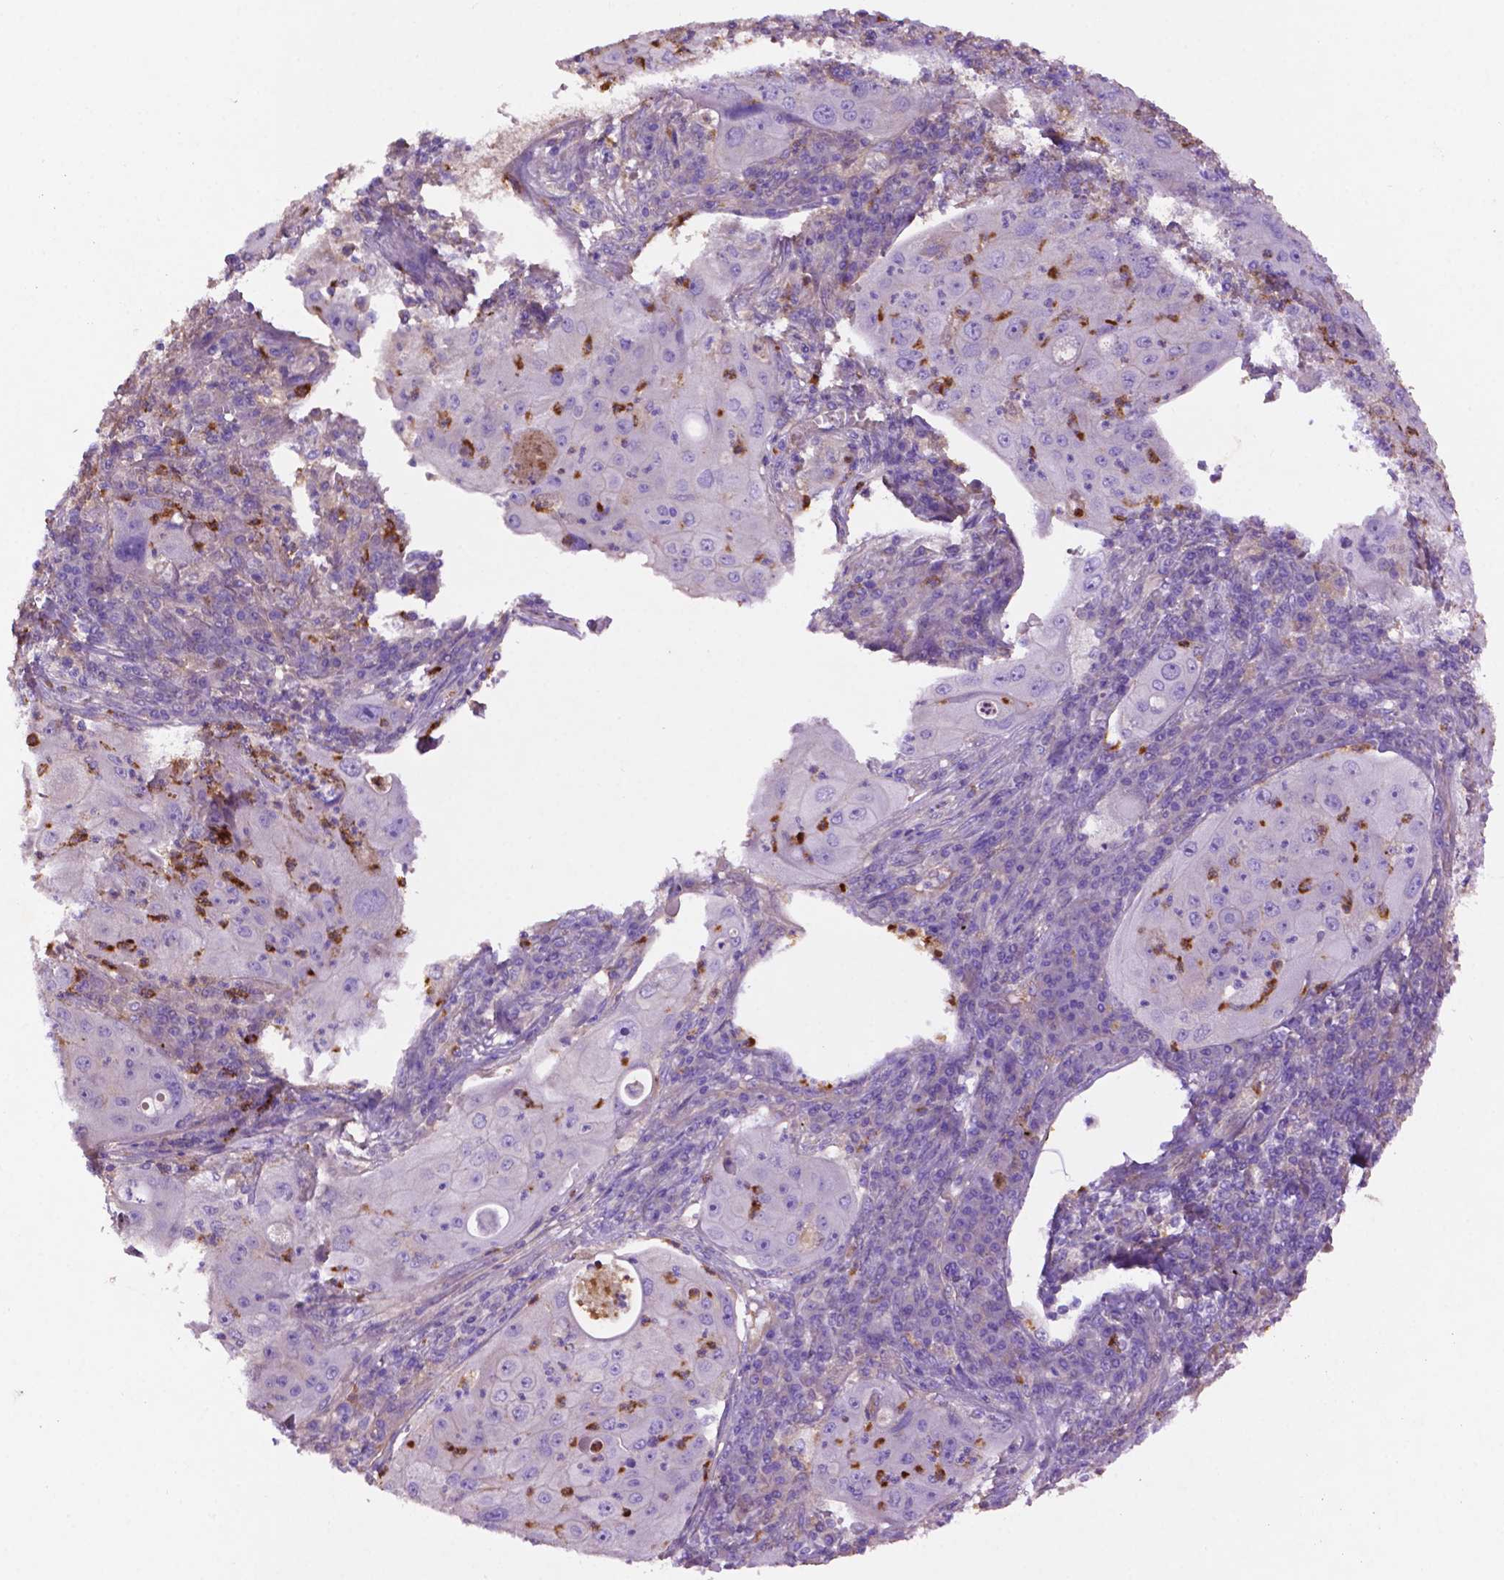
{"staining": {"intensity": "negative", "quantity": "none", "location": "none"}, "tissue": "lung cancer", "cell_type": "Tumor cells", "image_type": "cancer", "snomed": [{"axis": "morphology", "description": "Squamous cell carcinoma, NOS"}, {"axis": "topography", "description": "Lung"}], "caption": "An image of human squamous cell carcinoma (lung) is negative for staining in tumor cells.", "gene": "GDPD5", "patient": {"sex": "female", "age": 59}}